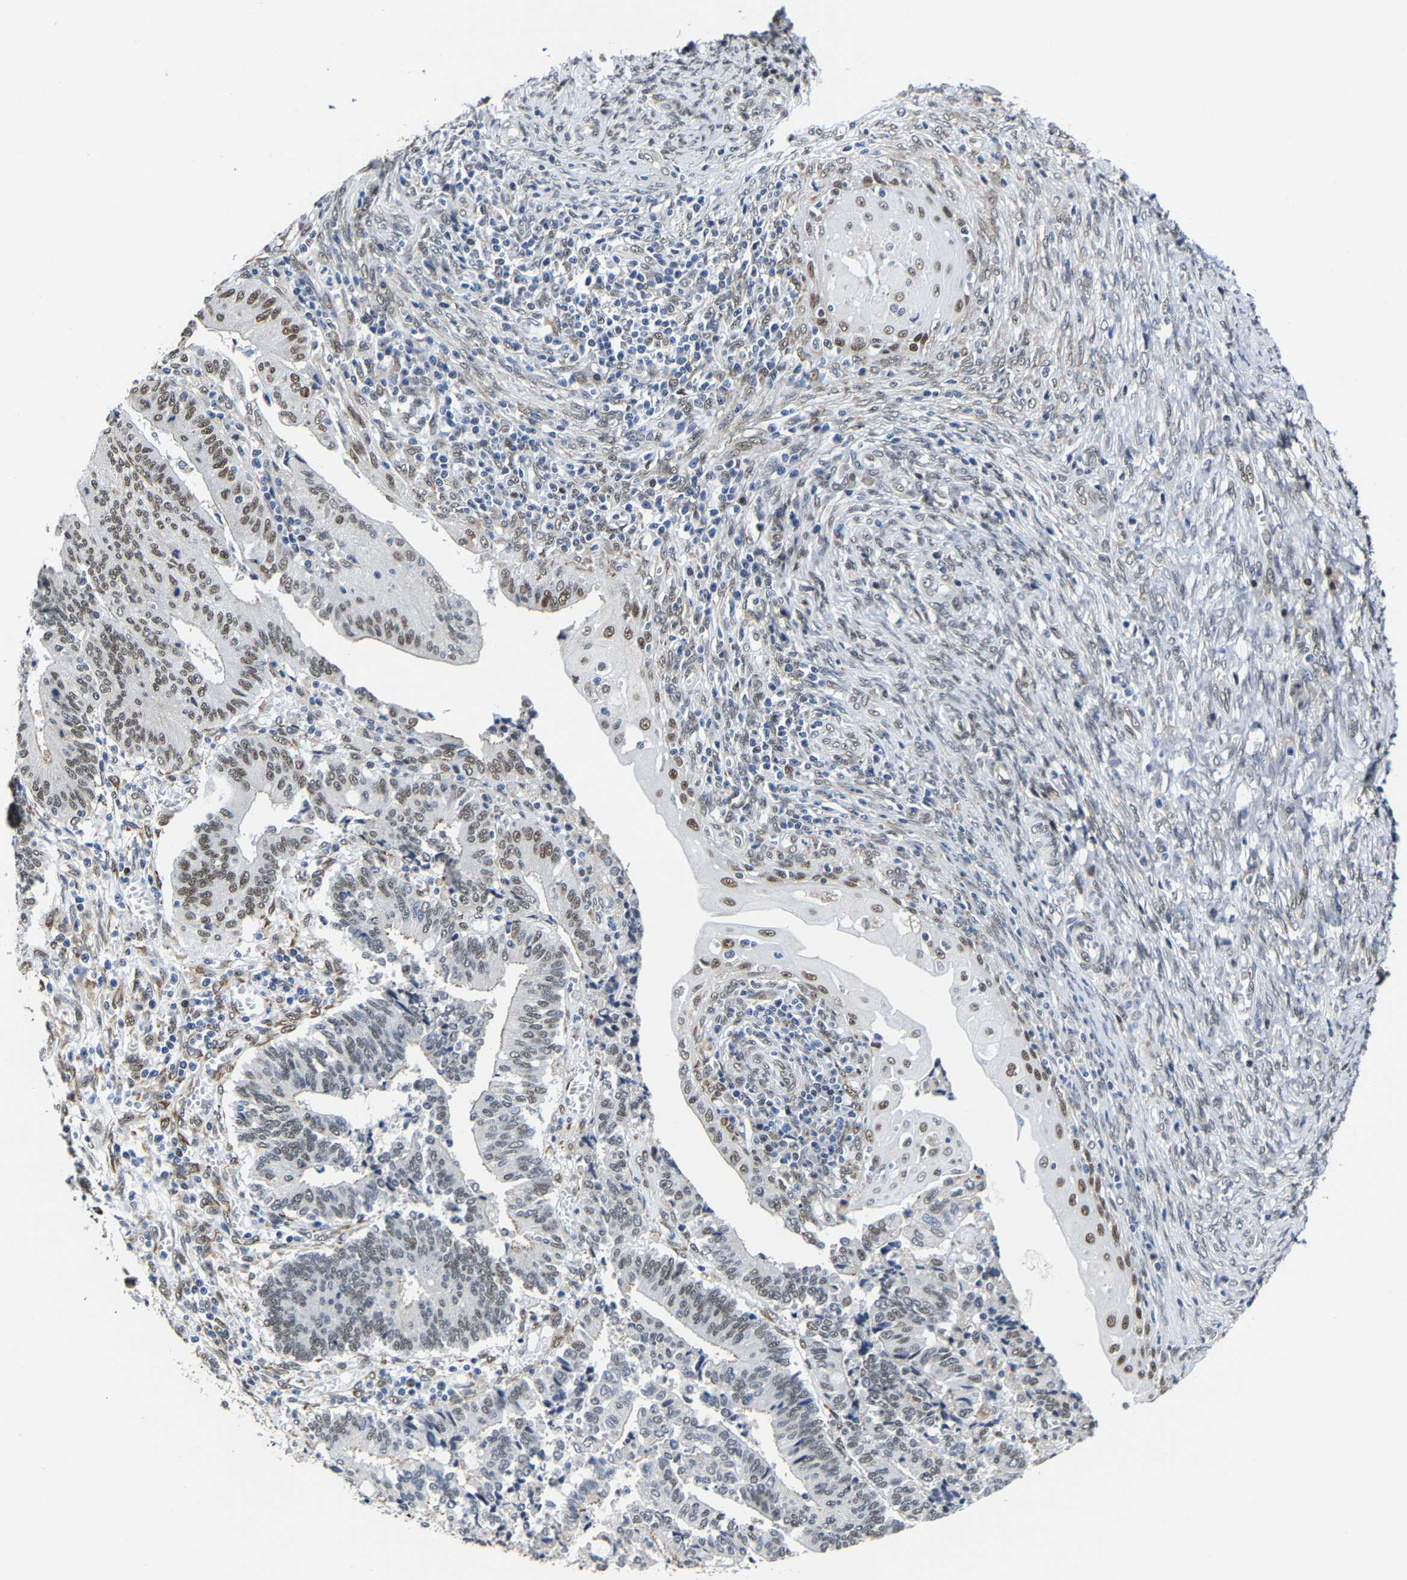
{"staining": {"intensity": "moderate", "quantity": "25%-75%", "location": "nuclear"}, "tissue": "cervical cancer", "cell_type": "Tumor cells", "image_type": "cancer", "snomed": [{"axis": "morphology", "description": "Adenocarcinoma, NOS"}, {"axis": "topography", "description": "Cervix"}], "caption": "Cervical adenocarcinoma tissue demonstrates moderate nuclear positivity in approximately 25%-75% of tumor cells (Brightfield microscopy of DAB IHC at high magnification).", "gene": "METTL1", "patient": {"sex": "female", "age": 44}}